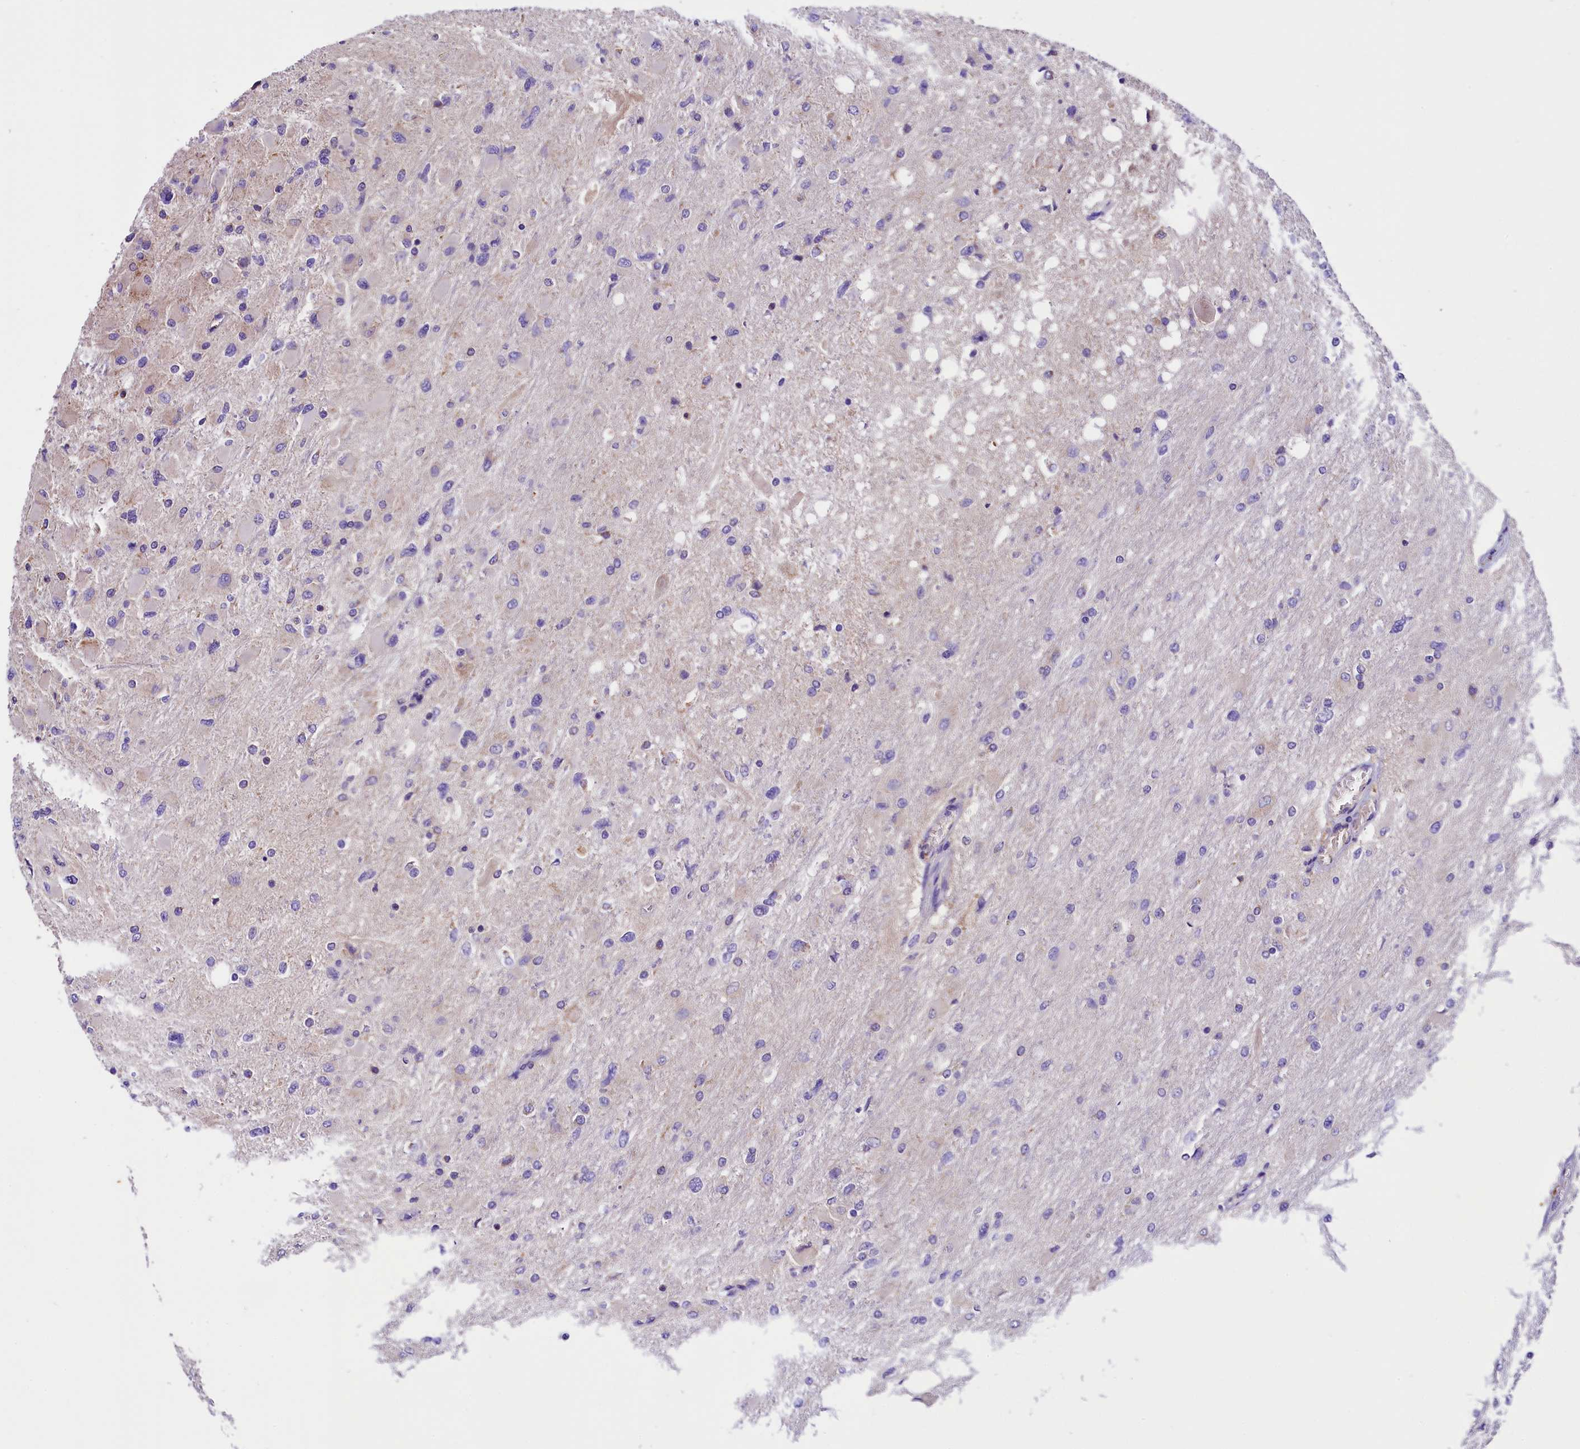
{"staining": {"intensity": "negative", "quantity": "none", "location": "none"}, "tissue": "glioma", "cell_type": "Tumor cells", "image_type": "cancer", "snomed": [{"axis": "morphology", "description": "Glioma, malignant, High grade"}, {"axis": "topography", "description": "Cerebral cortex"}], "caption": "Immunohistochemistry (IHC) of high-grade glioma (malignant) demonstrates no staining in tumor cells.", "gene": "SIX5", "patient": {"sex": "female", "age": 36}}